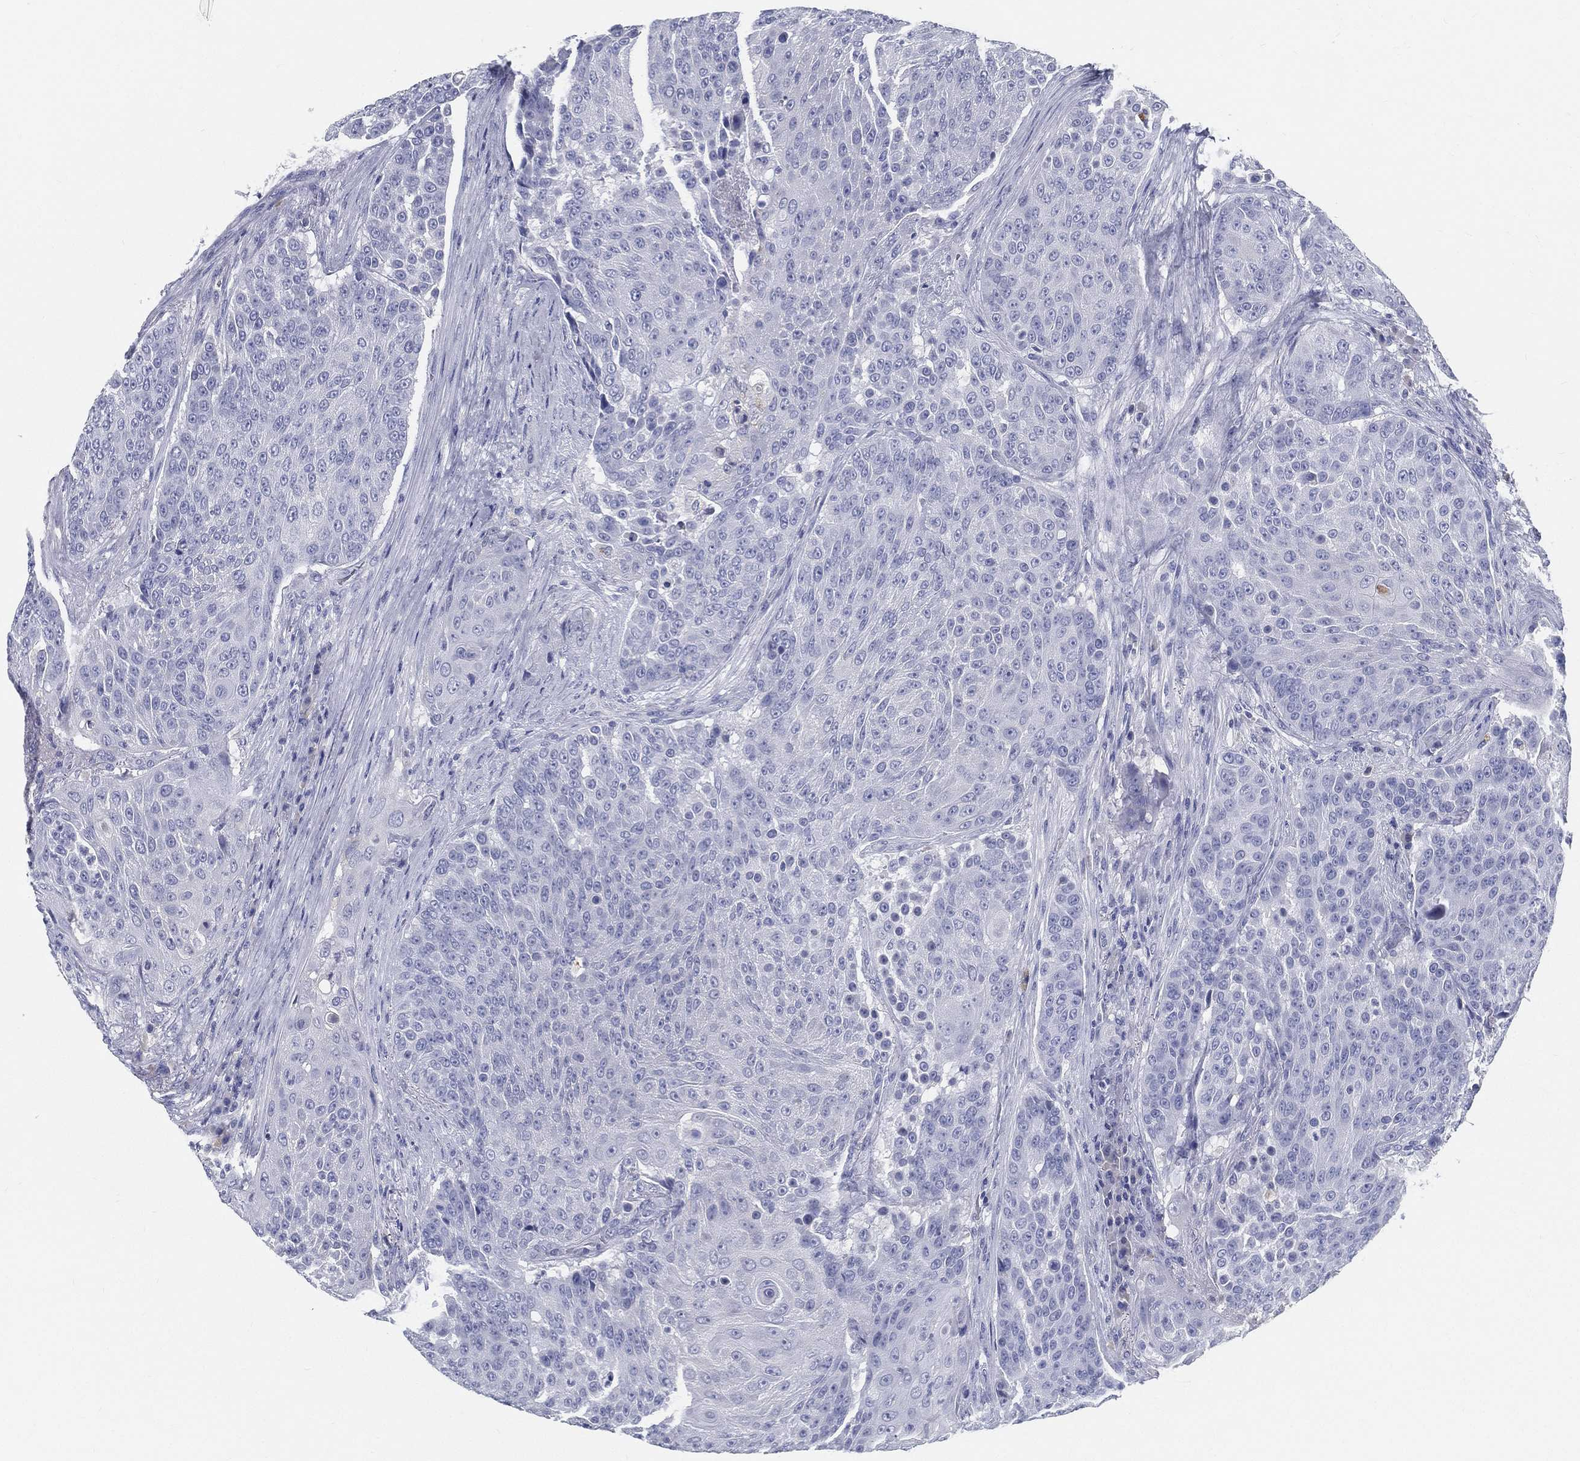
{"staining": {"intensity": "negative", "quantity": "none", "location": "none"}, "tissue": "urothelial cancer", "cell_type": "Tumor cells", "image_type": "cancer", "snomed": [{"axis": "morphology", "description": "Urothelial carcinoma, High grade"}, {"axis": "topography", "description": "Urinary bladder"}], "caption": "This is a image of immunohistochemistry staining of urothelial carcinoma (high-grade), which shows no positivity in tumor cells.", "gene": "STS", "patient": {"sex": "female", "age": 63}}